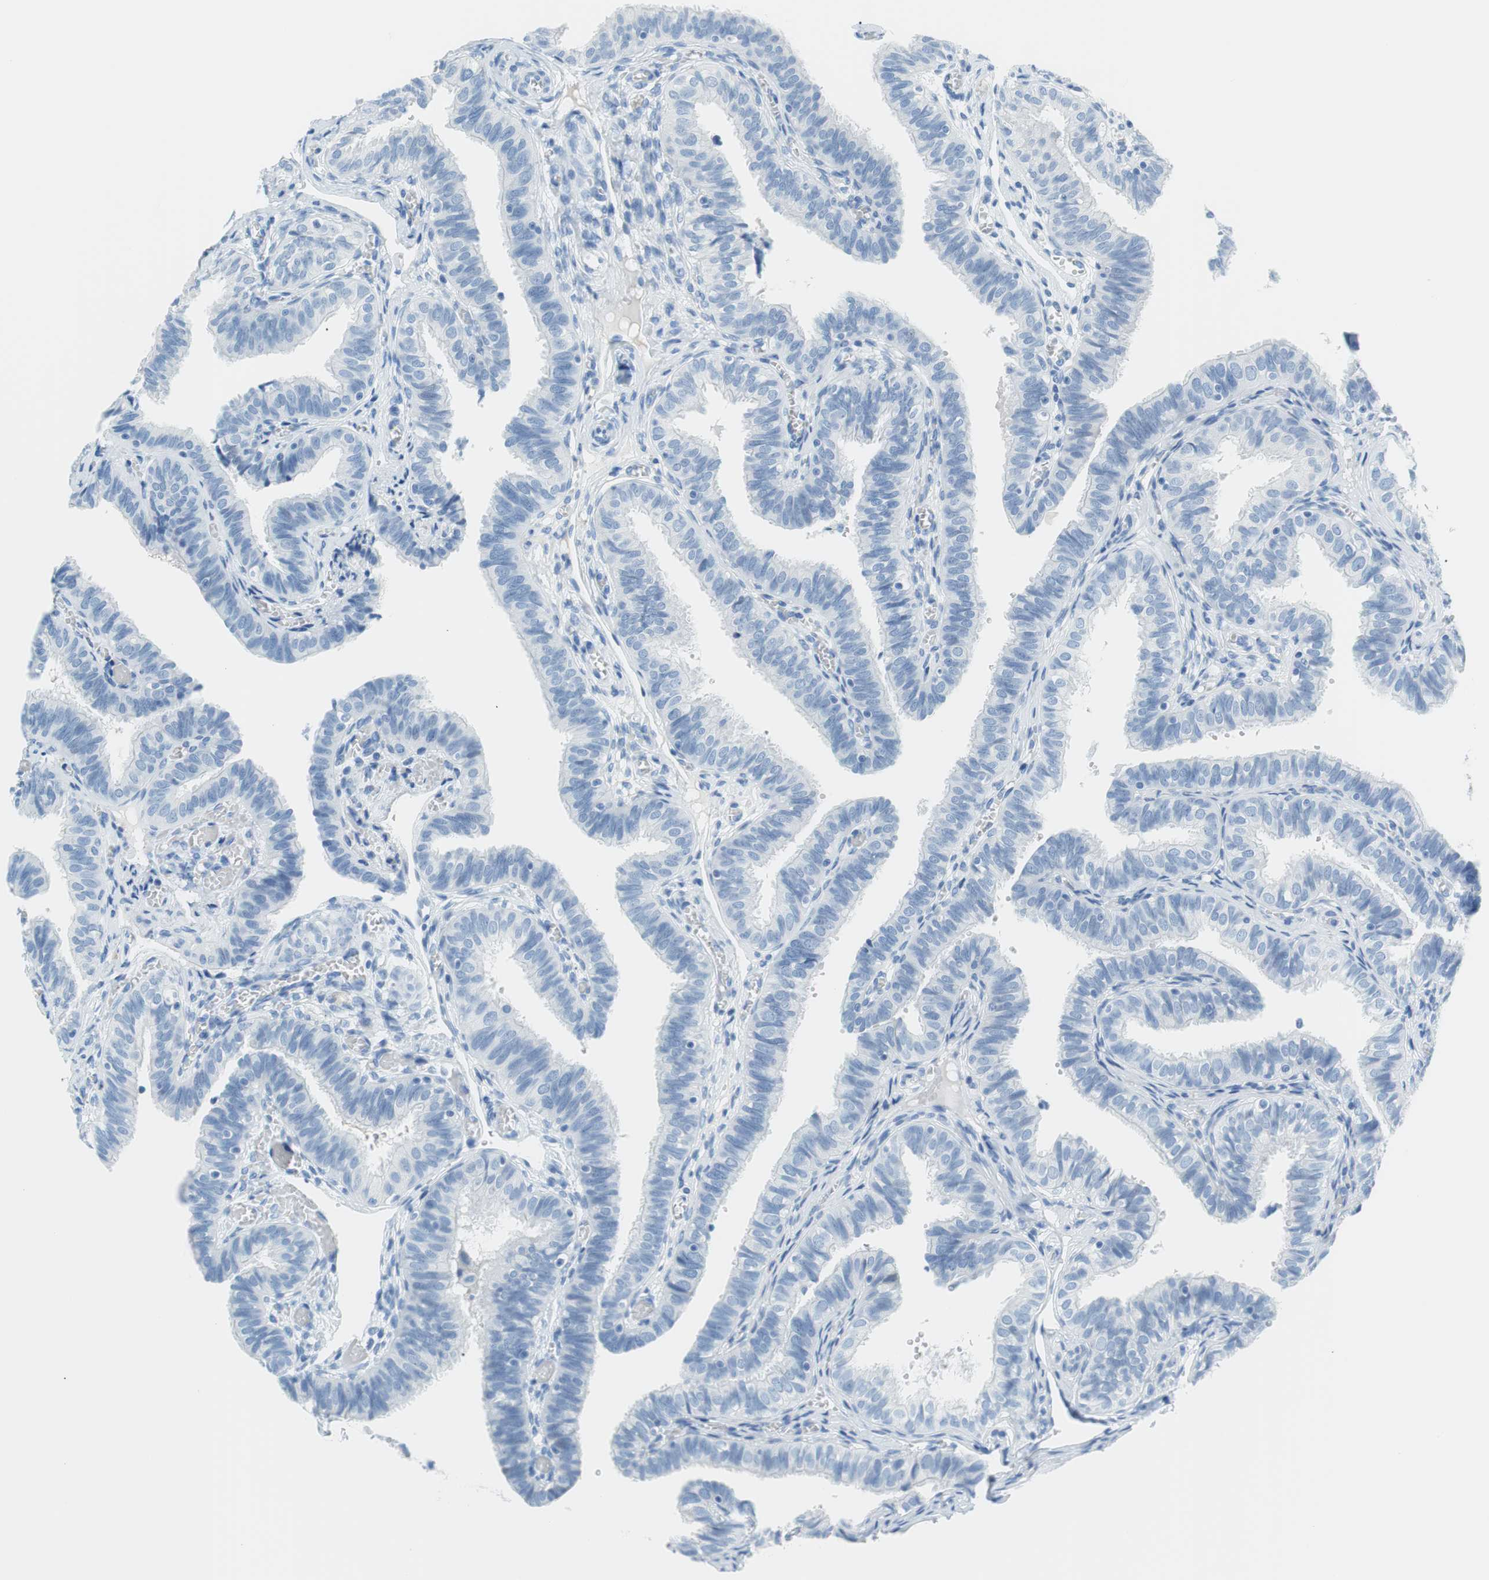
{"staining": {"intensity": "negative", "quantity": "none", "location": "none"}, "tissue": "fallopian tube", "cell_type": "Glandular cells", "image_type": "normal", "snomed": [{"axis": "morphology", "description": "Normal tissue, NOS"}, {"axis": "topography", "description": "Fallopian tube"}], "caption": "Protein analysis of normal fallopian tube shows no significant staining in glandular cells.", "gene": "MYH1", "patient": {"sex": "female", "age": 46}}